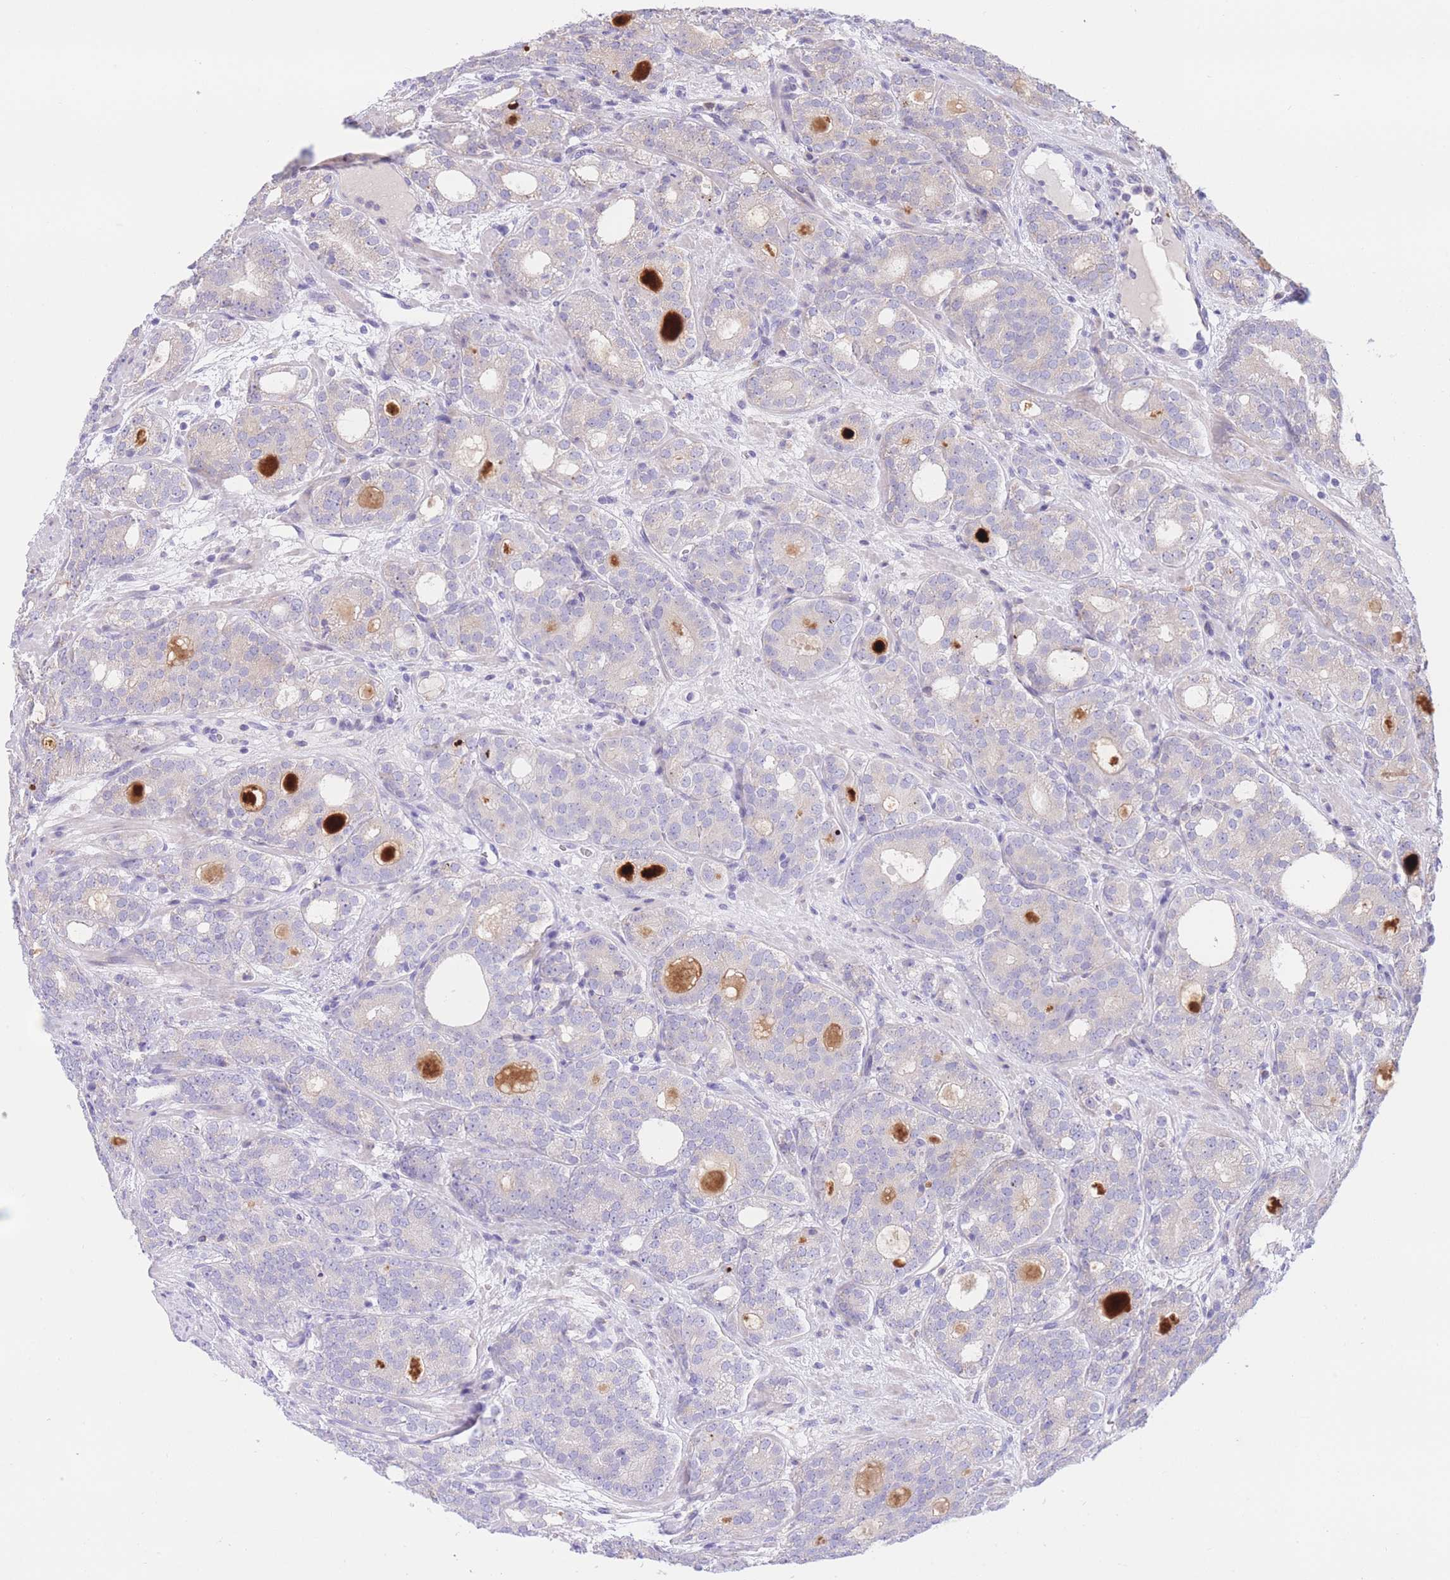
{"staining": {"intensity": "negative", "quantity": "none", "location": "none"}, "tissue": "prostate cancer", "cell_type": "Tumor cells", "image_type": "cancer", "snomed": [{"axis": "morphology", "description": "Adenocarcinoma, High grade"}, {"axis": "topography", "description": "Prostate"}], "caption": "This is an immunohistochemistry (IHC) histopathology image of prostate high-grade adenocarcinoma. There is no positivity in tumor cells.", "gene": "RPL39L", "patient": {"sex": "male", "age": 64}}